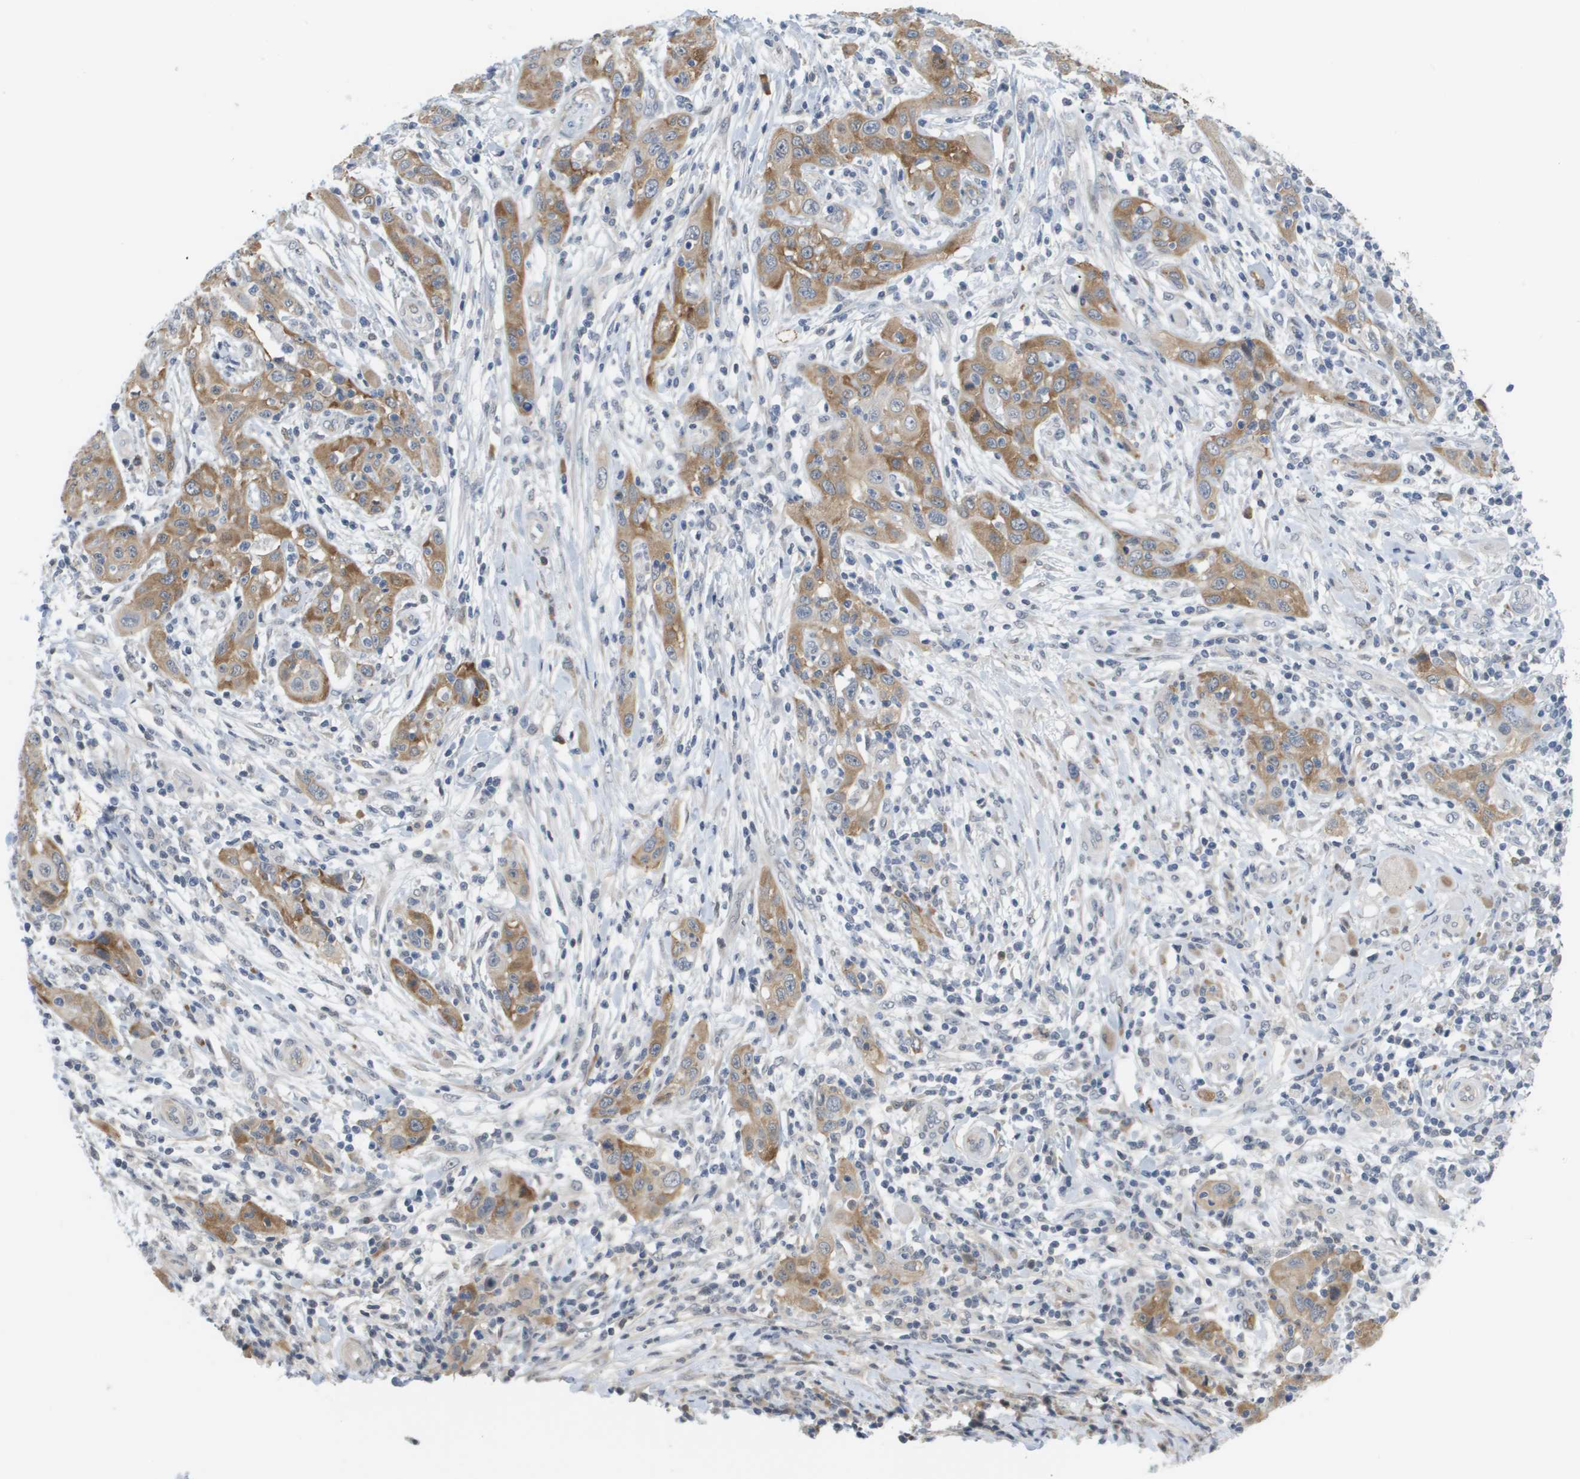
{"staining": {"intensity": "moderate", "quantity": ">75%", "location": "cytoplasmic/membranous"}, "tissue": "skin cancer", "cell_type": "Tumor cells", "image_type": "cancer", "snomed": [{"axis": "morphology", "description": "Squamous cell carcinoma, NOS"}, {"axis": "topography", "description": "Skin"}], "caption": "Human skin cancer stained with a protein marker reveals moderate staining in tumor cells.", "gene": "MARCHF8", "patient": {"sex": "female", "age": 88}}